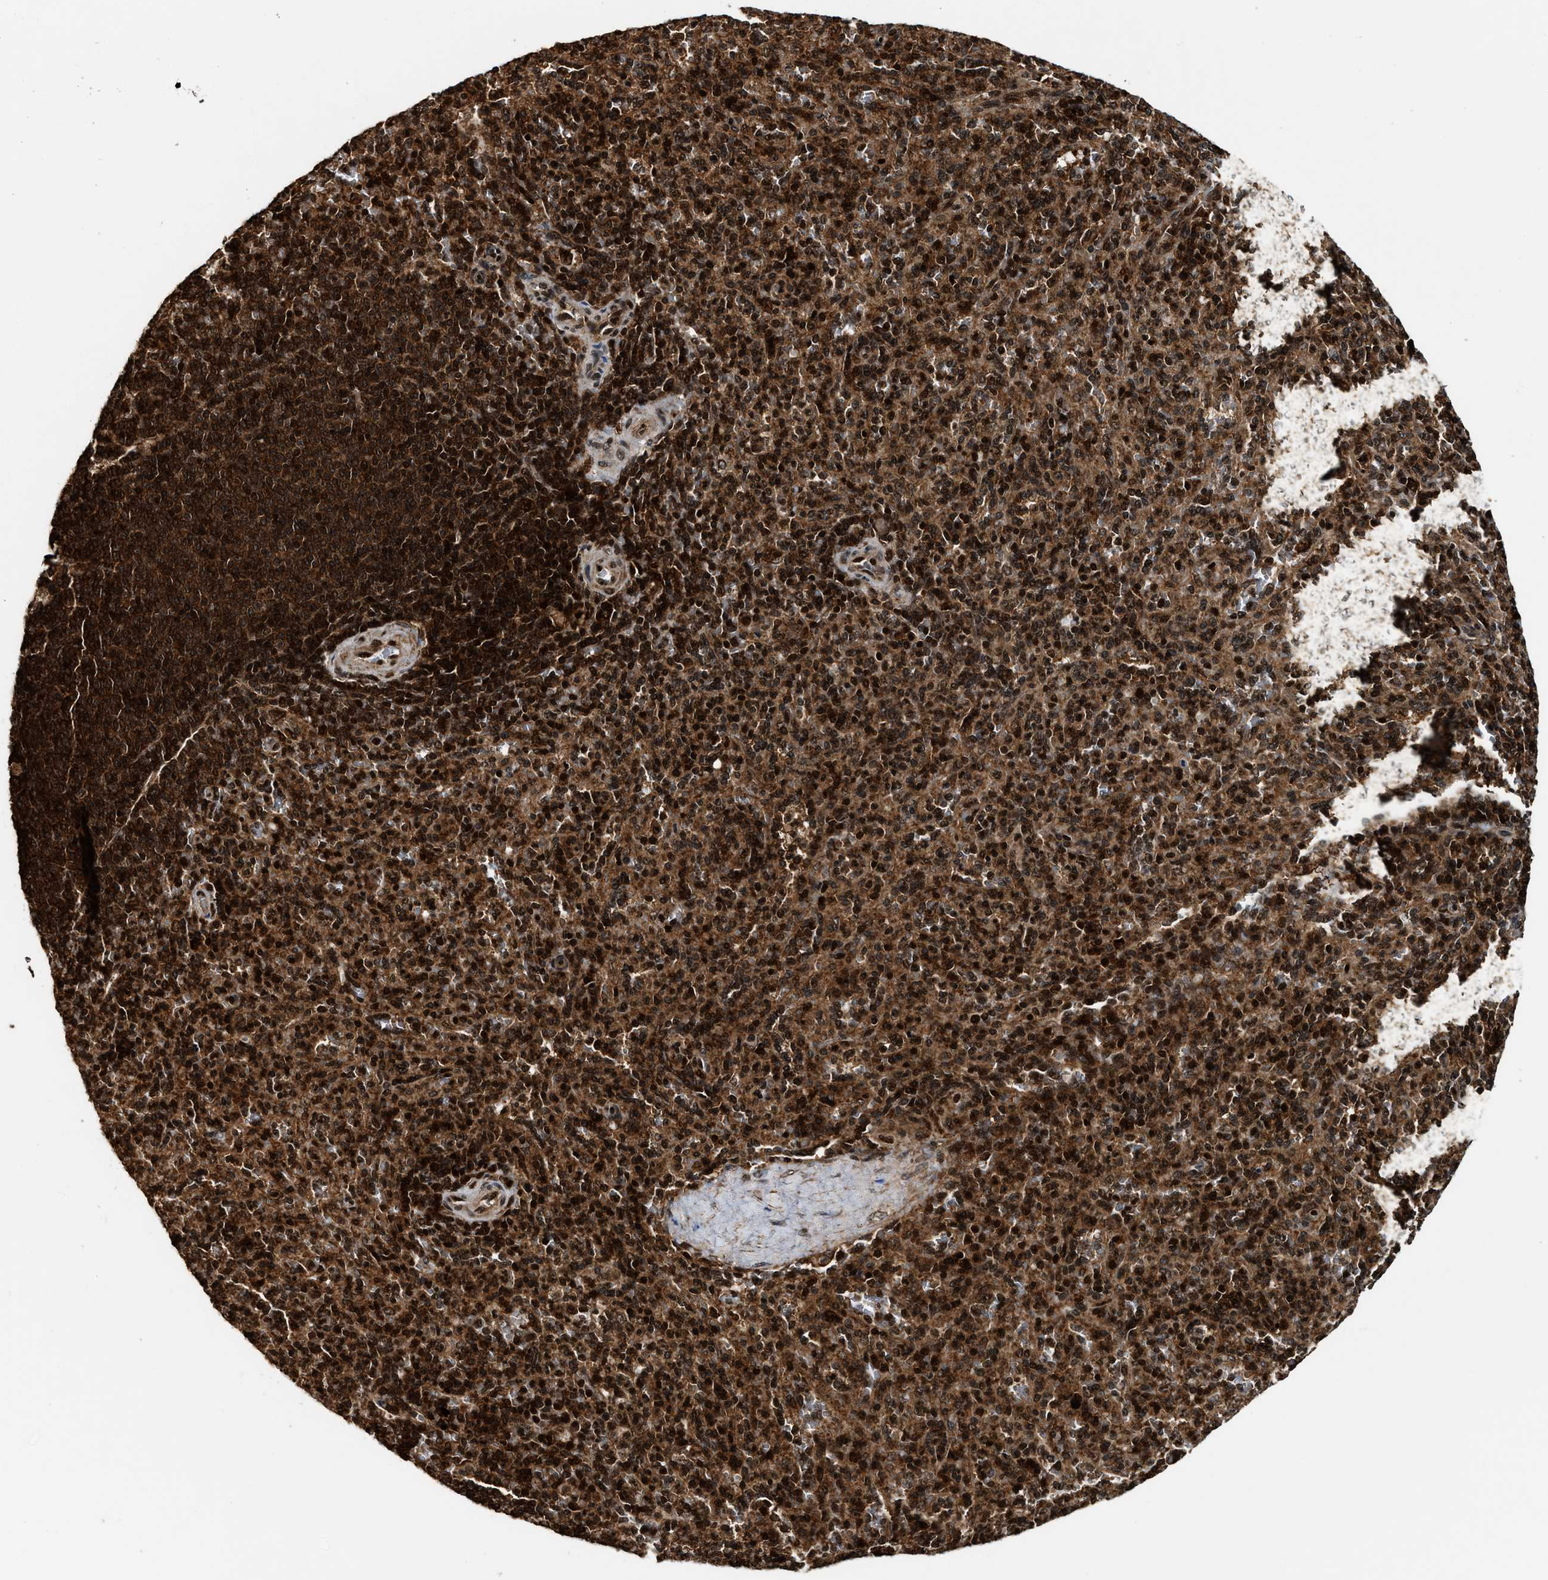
{"staining": {"intensity": "strong", "quantity": ">75%", "location": "cytoplasmic/membranous,nuclear"}, "tissue": "spleen", "cell_type": "Cells in red pulp", "image_type": "normal", "snomed": [{"axis": "morphology", "description": "Normal tissue, NOS"}, {"axis": "topography", "description": "Spleen"}], "caption": "The histopathology image displays staining of normal spleen, revealing strong cytoplasmic/membranous,nuclear protein staining (brown color) within cells in red pulp.", "gene": "MDM2", "patient": {"sex": "male", "age": 36}}